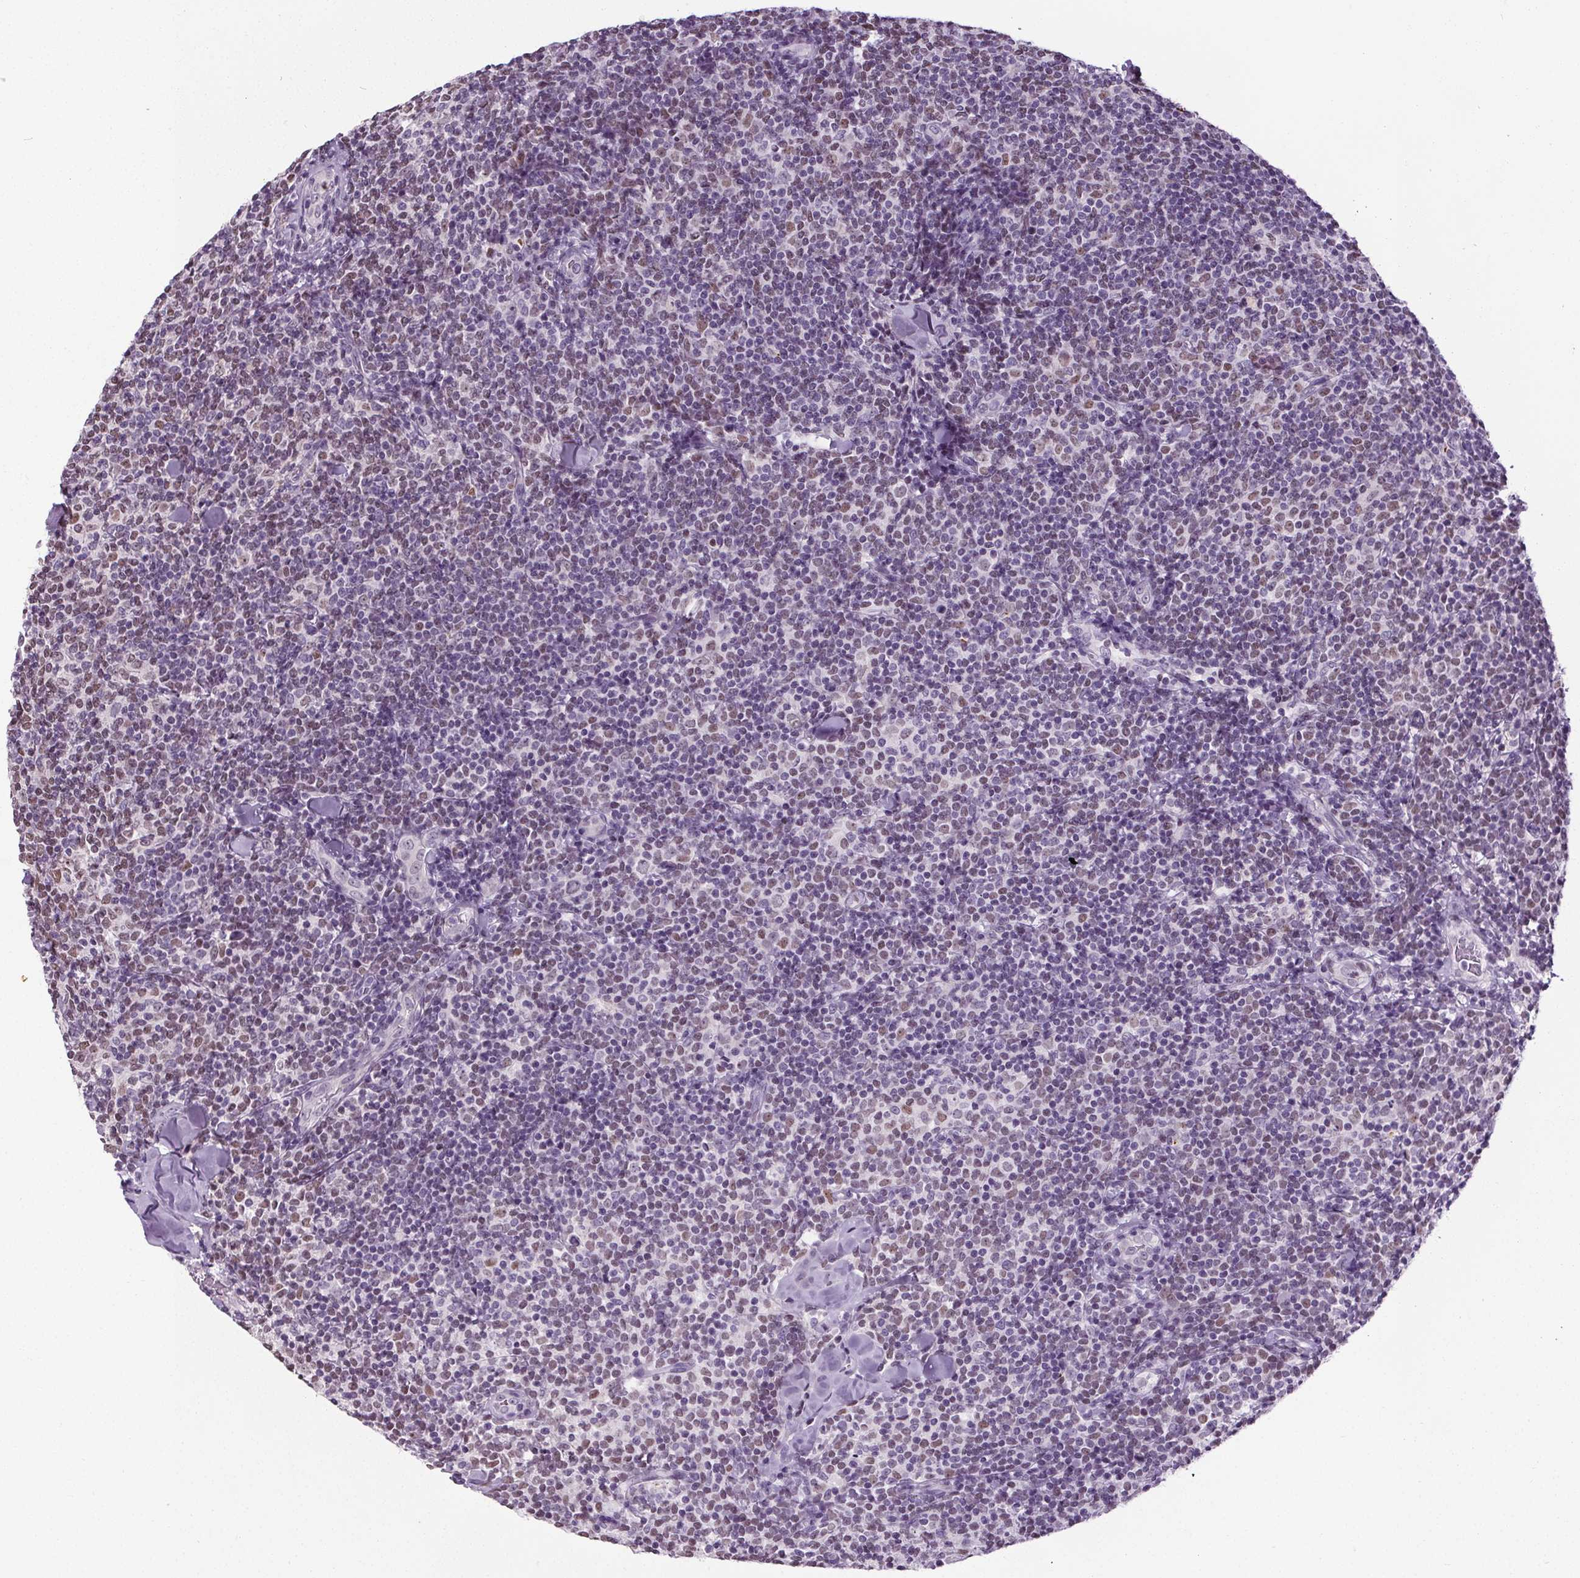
{"staining": {"intensity": "weak", "quantity": "<25%", "location": "nuclear"}, "tissue": "lymphoma", "cell_type": "Tumor cells", "image_type": "cancer", "snomed": [{"axis": "morphology", "description": "Malignant lymphoma, non-Hodgkin's type, Low grade"}, {"axis": "topography", "description": "Lymph node"}], "caption": "The photomicrograph exhibits no significant expression in tumor cells of low-grade malignant lymphoma, non-Hodgkin's type.", "gene": "TMEM240", "patient": {"sex": "female", "age": 56}}